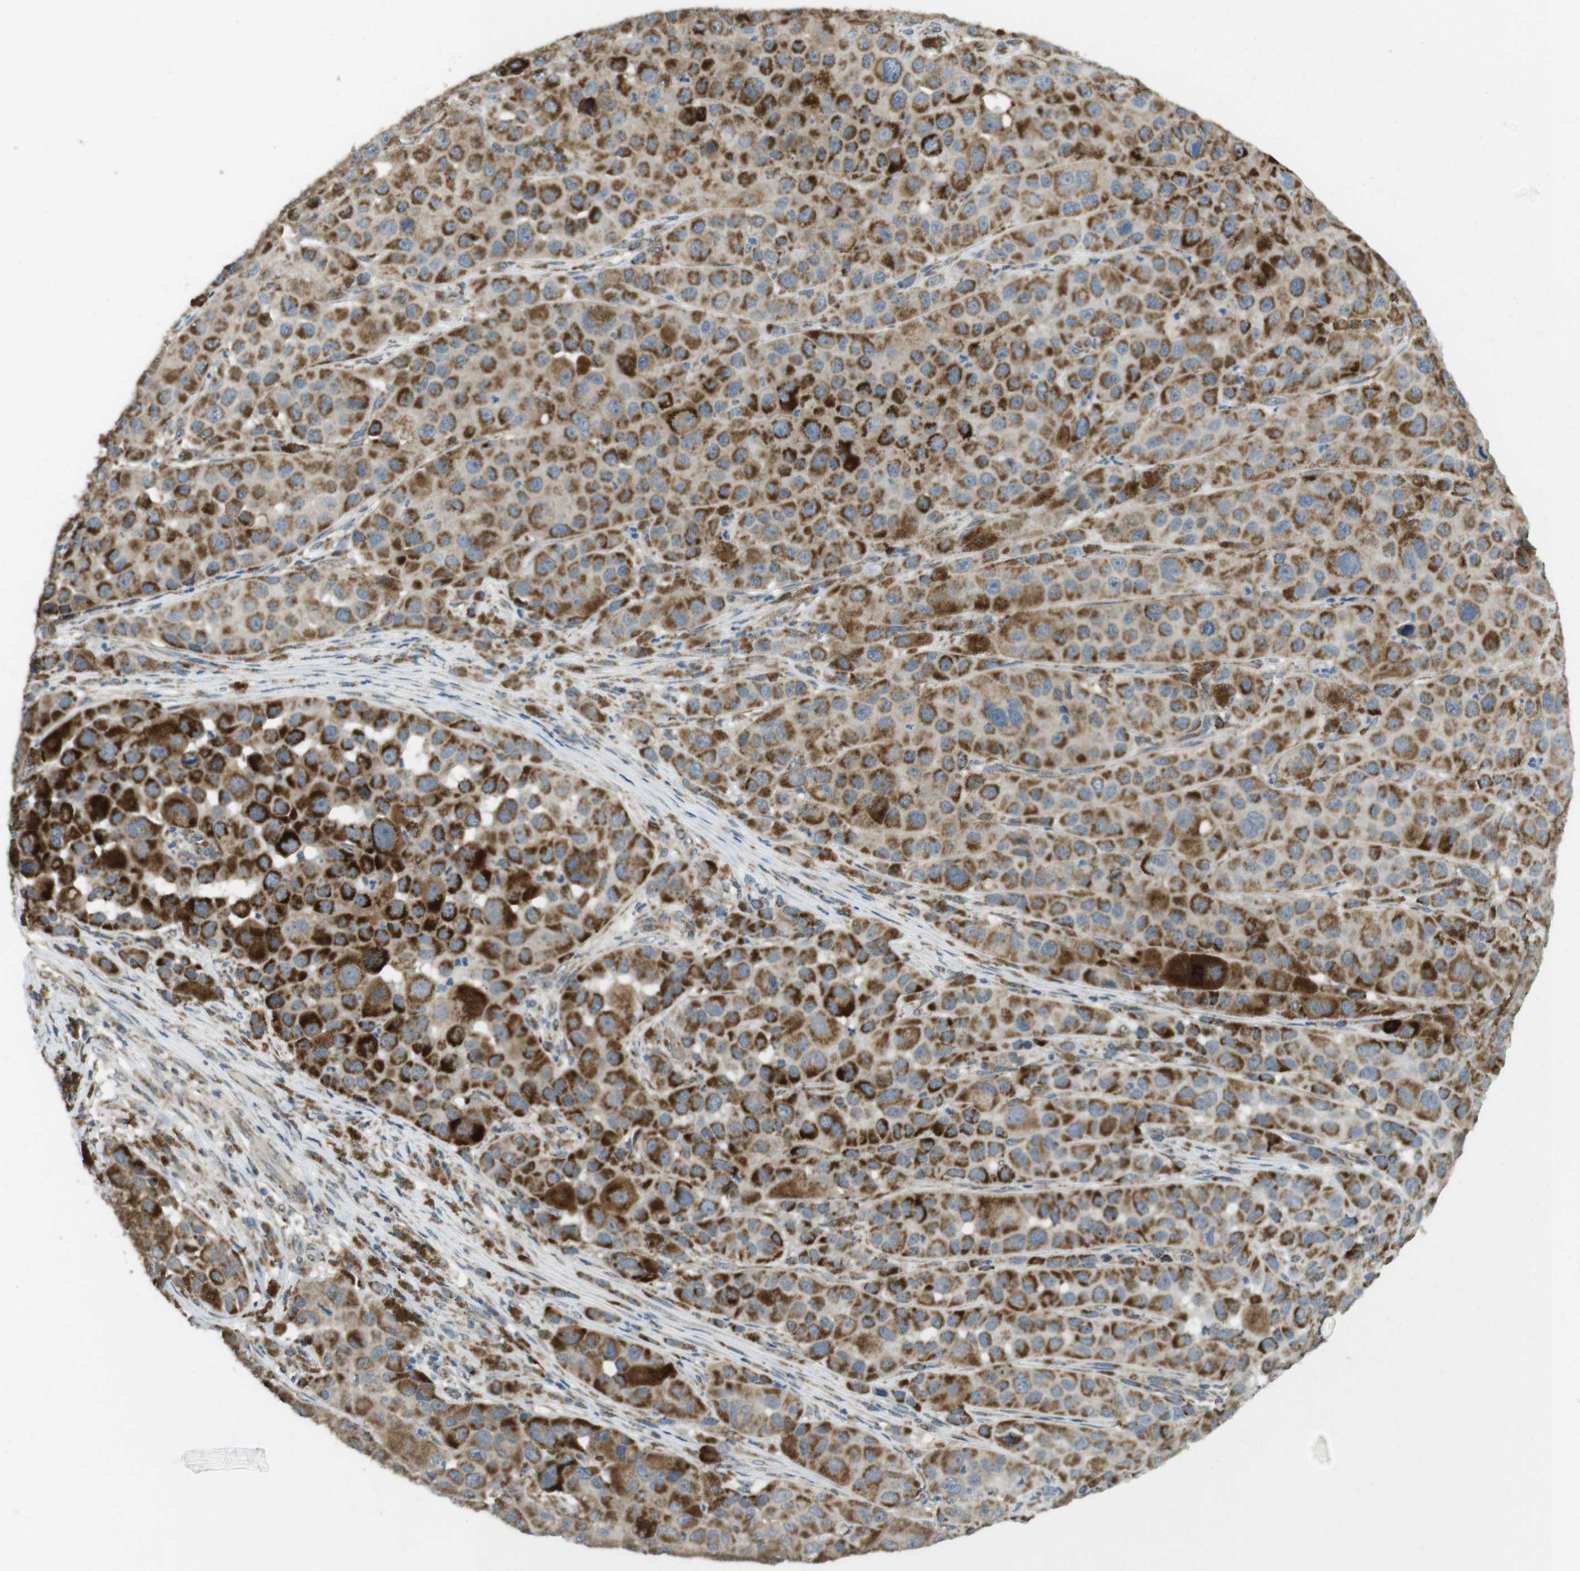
{"staining": {"intensity": "moderate", "quantity": ">75%", "location": "cytoplasmic/membranous"}, "tissue": "melanoma", "cell_type": "Tumor cells", "image_type": "cancer", "snomed": [{"axis": "morphology", "description": "Malignant melanoma, NOS"}, {"axis": "topography", "description": "Skin"}], "caption": "Melanoma tissue demonstrates moderate cytoplasmic/membranous staining in approximately >75% of tumor cells, visualized by immunohistochemistry. Using DAB (brown) and hematoxylin (blue) stains, captured at high magnification using brightfield microscopy.", "gene": "CALHM2", "patient": {"sex": "male", "age": 96}}